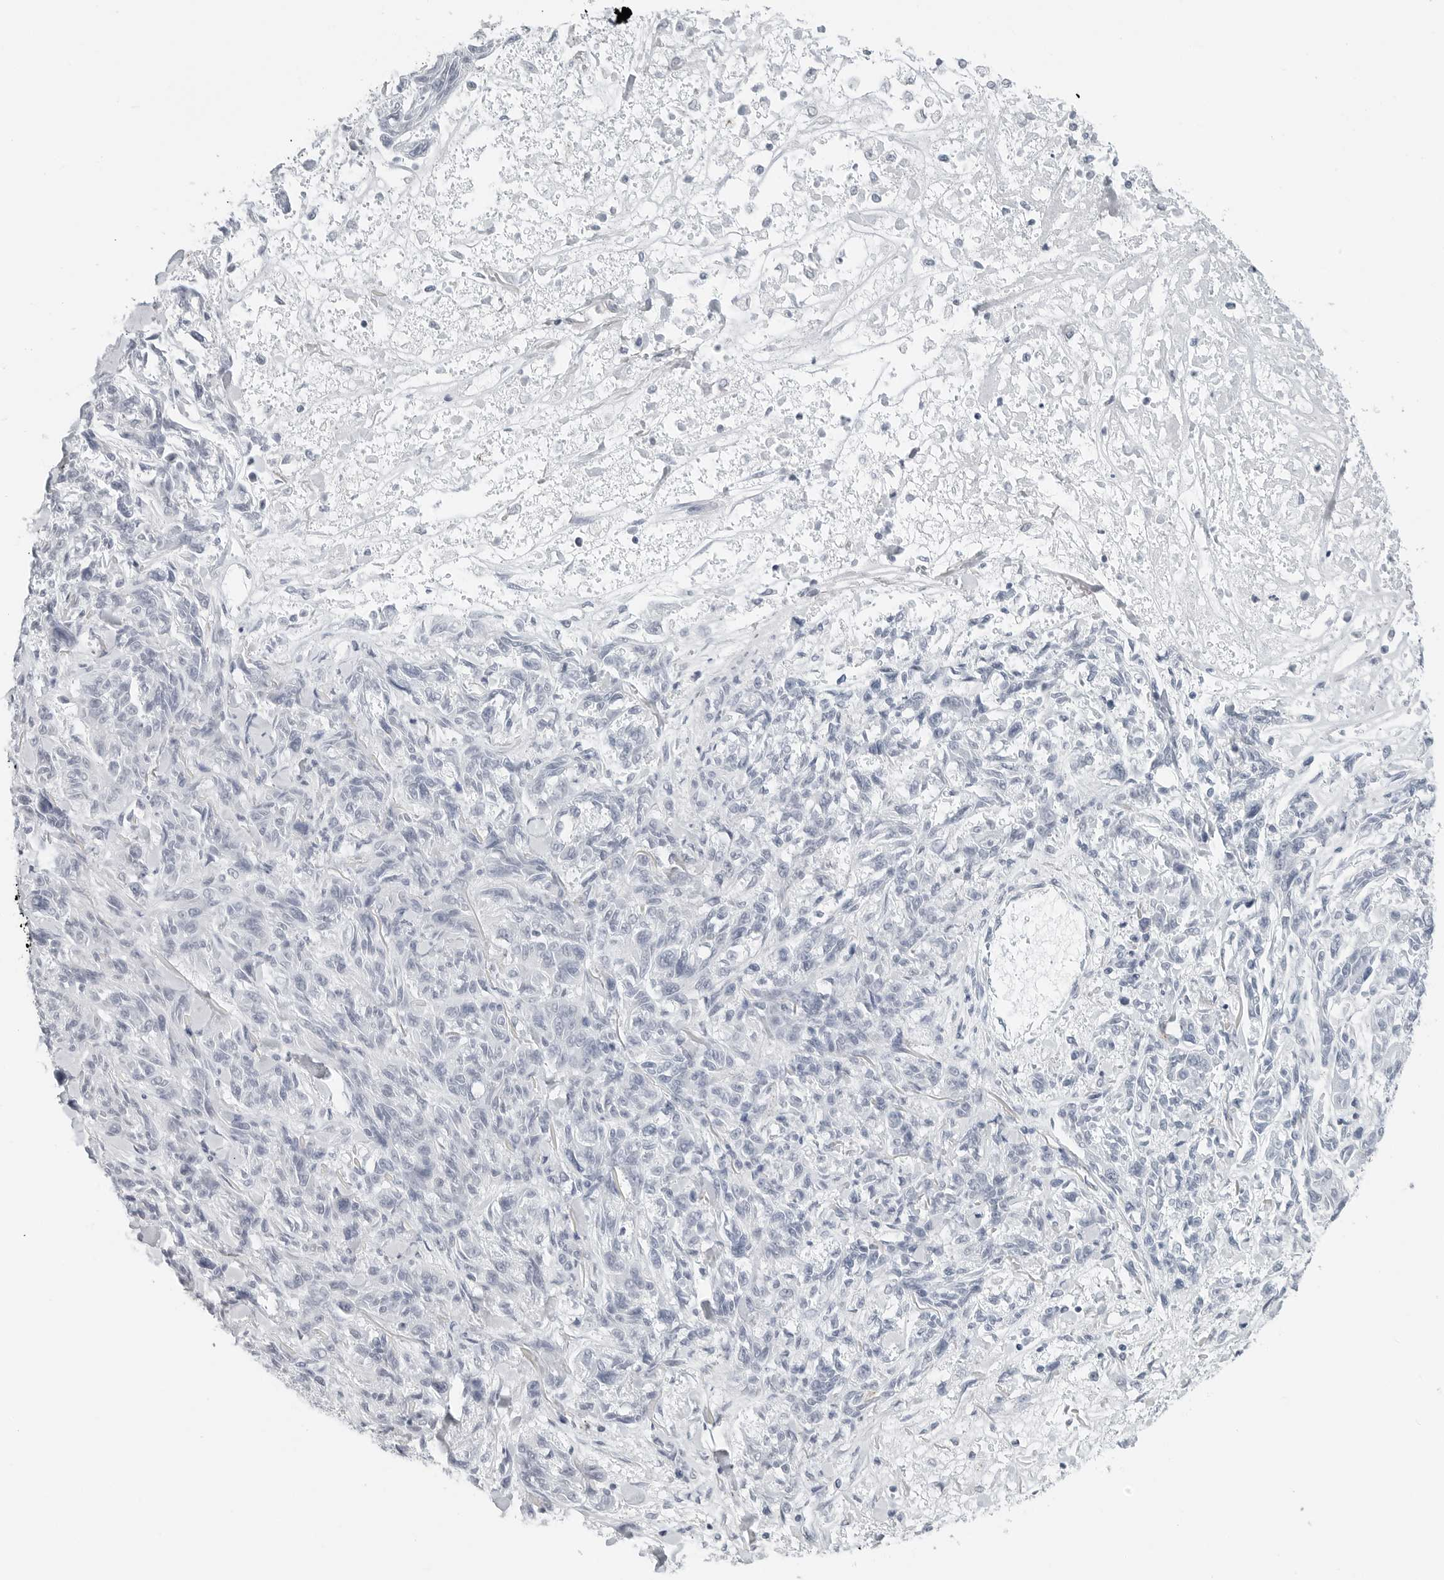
{"staining": {"intensity": "negative", "quantity": "none", "location": "none"}, "tissue": "melanoma", "cell_type": "Tumor cells", "image_type": "cancer", "snomed": [{"axis": "morphology", "description": "Malignant melanoma, NOS"}, {"axis": "topography", "description": "Skin"}], "caption": "Protein analysis of malignant melanoma exhibits no significant positivity in tumor cells. (Stains: DAB (3,3'-diaminobenzidine) immunohistochemistry (IHC) with hematoxylin counter stain, Microscopy: brightfield microscopy at high magnification).", "gene": "XIRP1", "patient": {"sex": "male", "age": 53}}